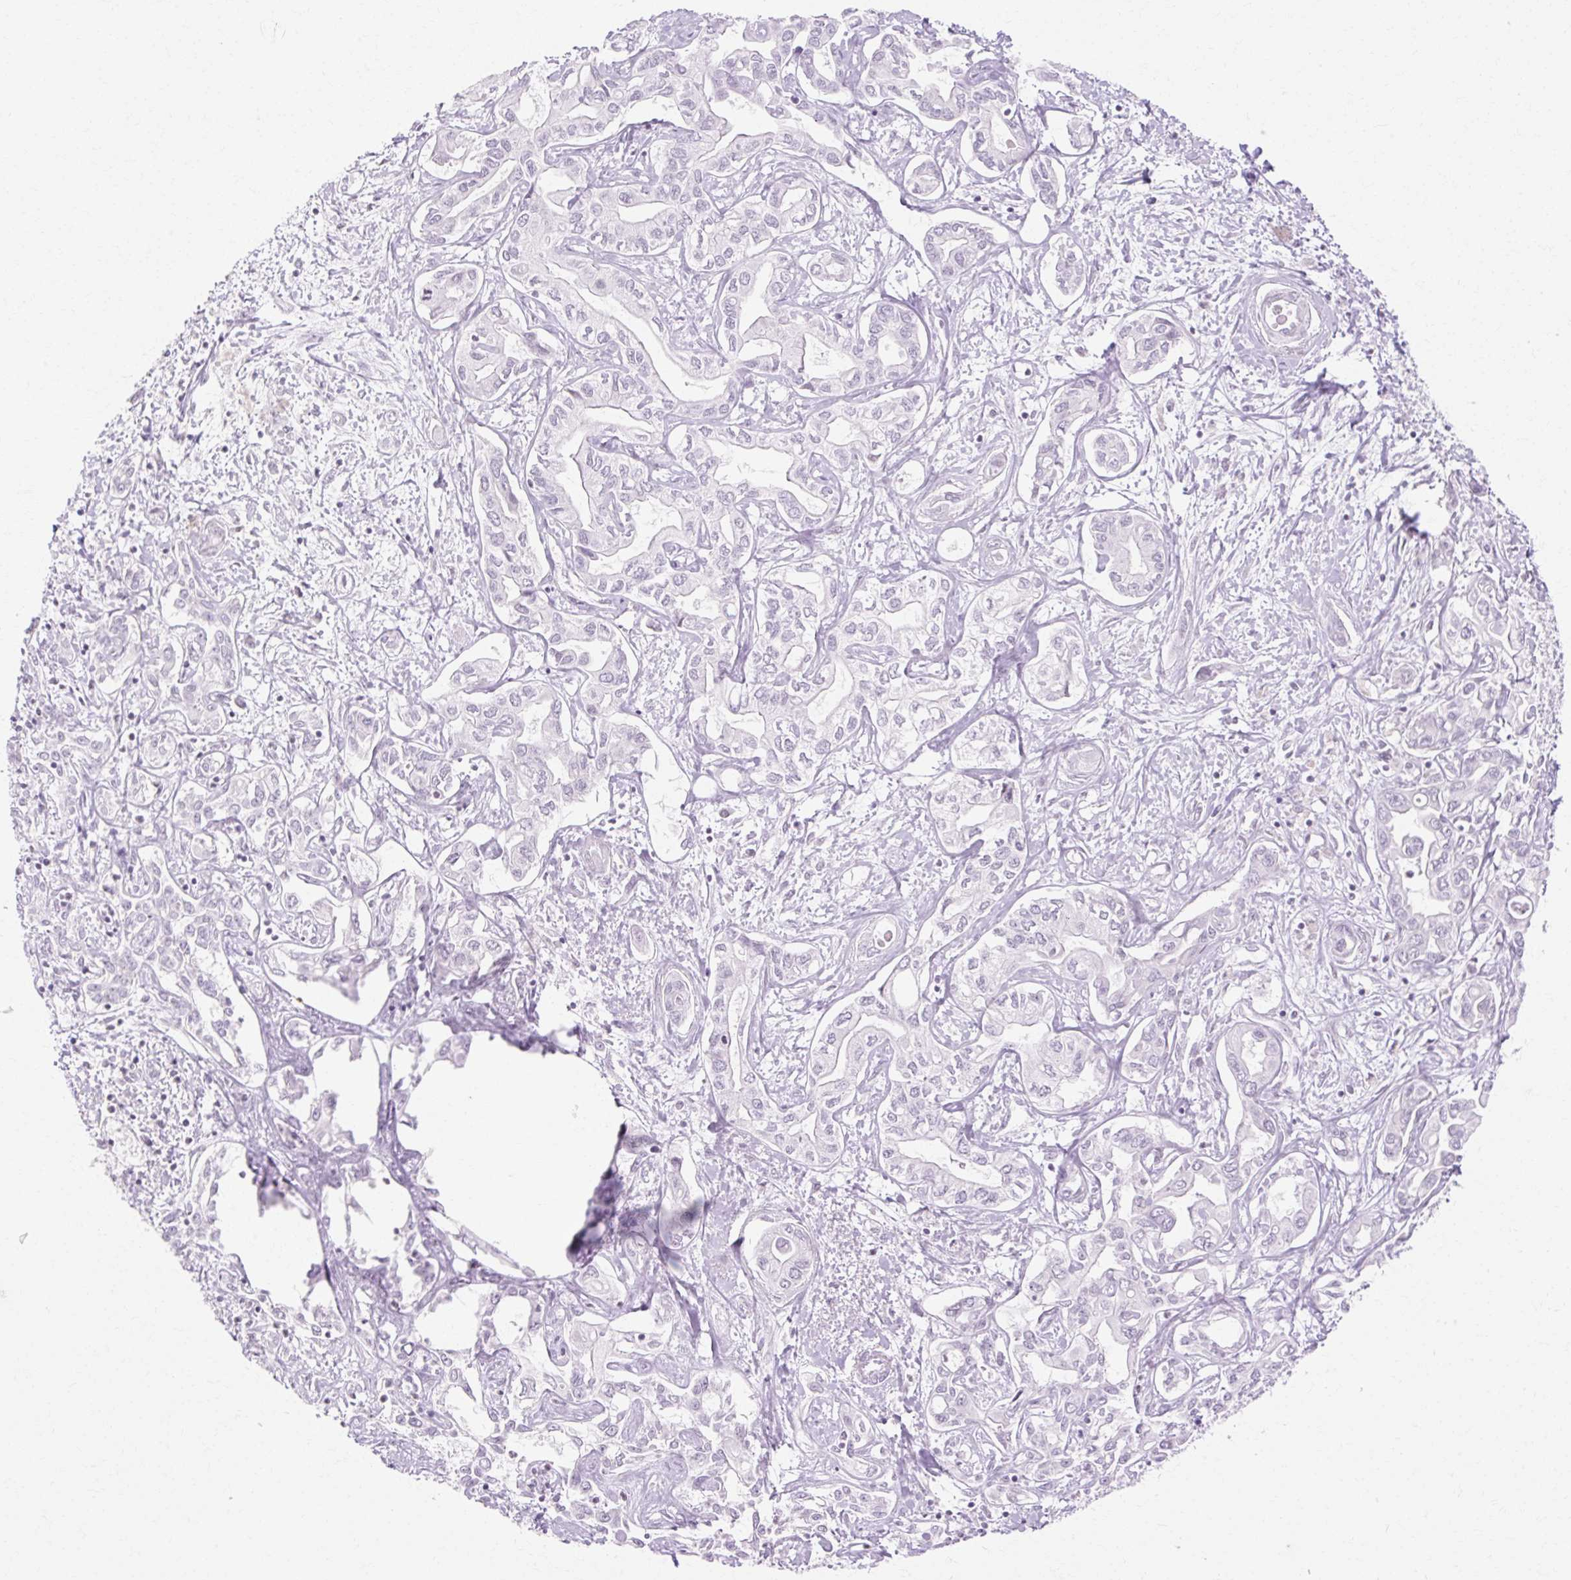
{"staining": {"intensity": "negative", "quantity": "none", "location": "none"}, "tissue": "liver cancer", "cell_type": "Tumor cells", "image_type": "cancer", "snomed": [{"axis": "morphology", "description": "Cholangiocarcinoma"}, {"axis": "topography", "description": "Liver"}], "caption": "An IHC photomicrograph of liver cancer (cholangiocarcinoma) is shown. There is no staining in tumor cells of liver cancer (cholangiocarcinoma).", "gene": "C3orf49", "patient": {"sex": "female", "age": 64}}